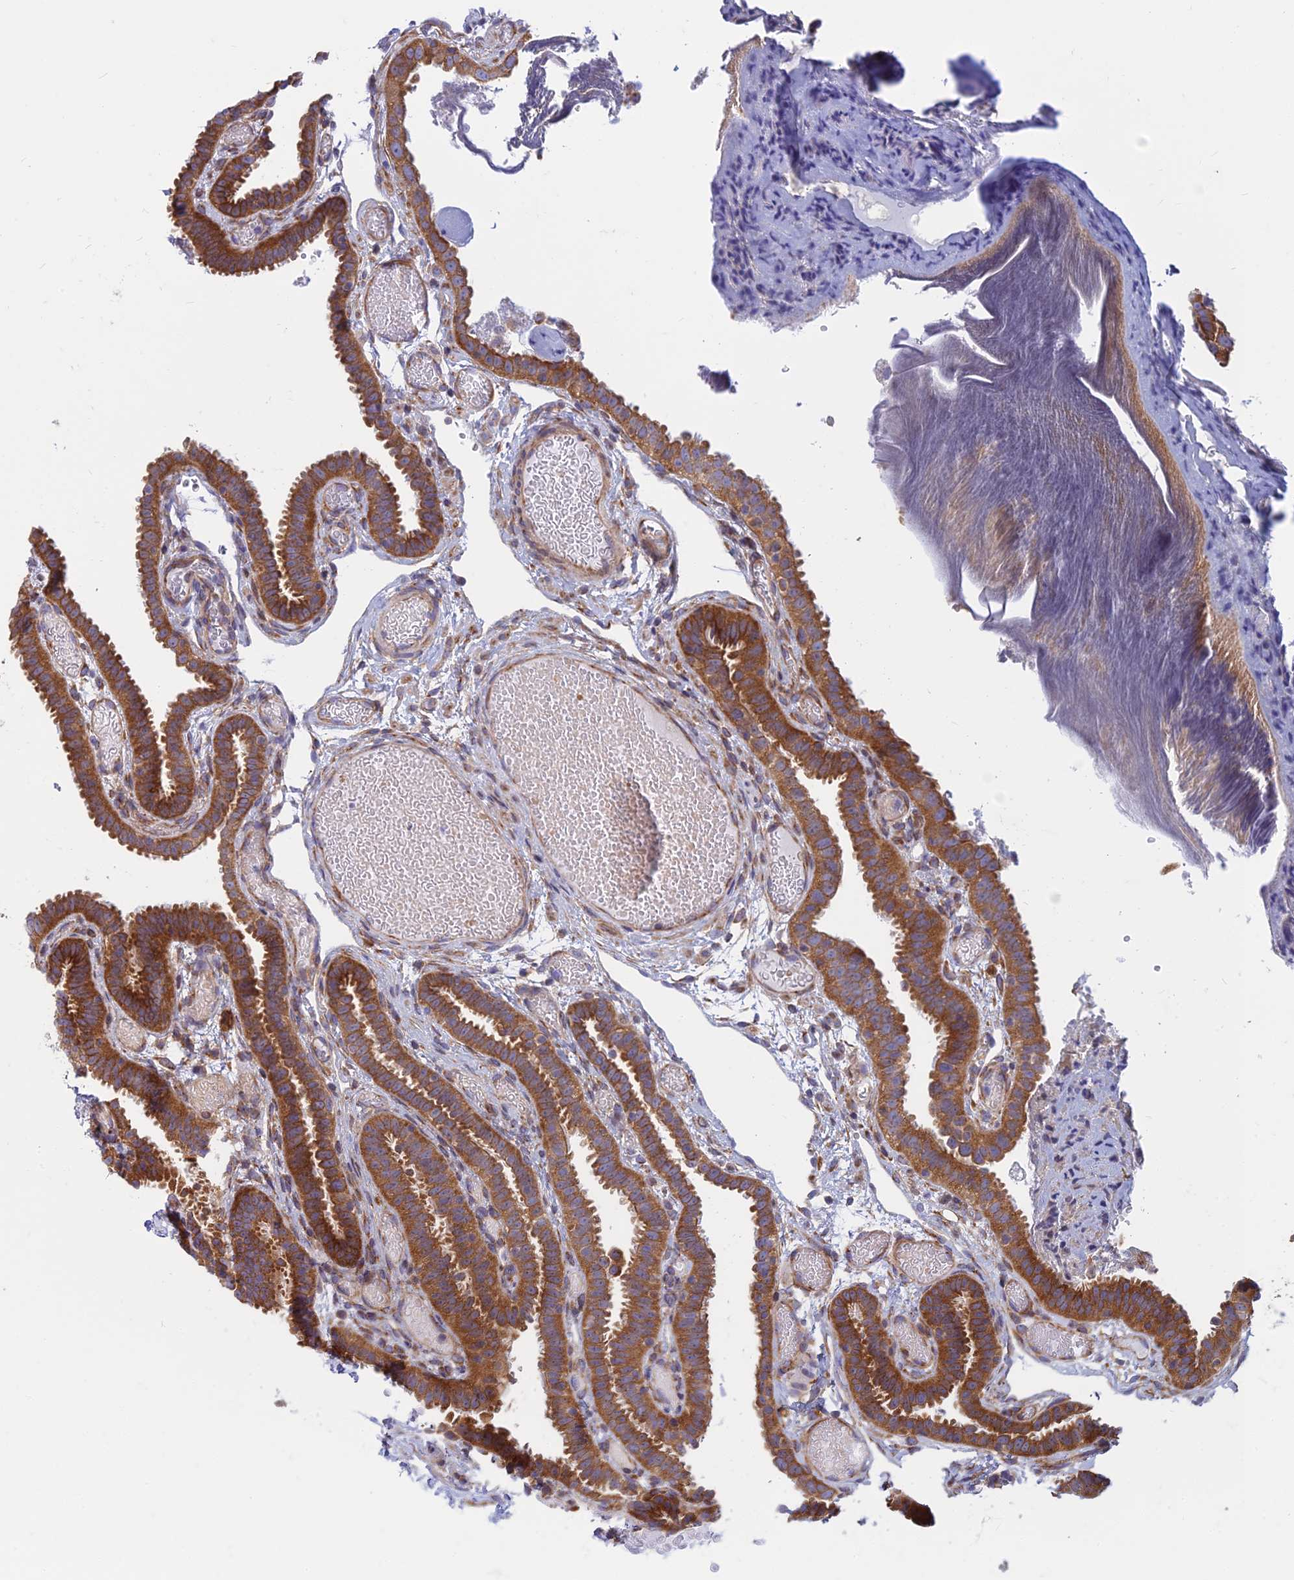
{"staining": {"intensity": "strong", "quantity": ">75%", "location": "cytoplasmic/membranous"}, "tissue": "fallopian tube", "cell_type": "Glandular cells", "image_type": "normal", "snomed": [{"axis": "morphology", "description": "Normal tissue, NOS"}, {"axis": "topography", "description": "Fallopian tube"}], "caption": "Immunohistochemistry (IHC) of unremarkable human fallopian tube displays high levels of strong cytoplasmic/membranous staining in approximately >75% of glandular cells. (IHC, brightfield microscopy, high magnification).", "gene": "RPL17", "patient": {"sex": "female", "age": 37}}